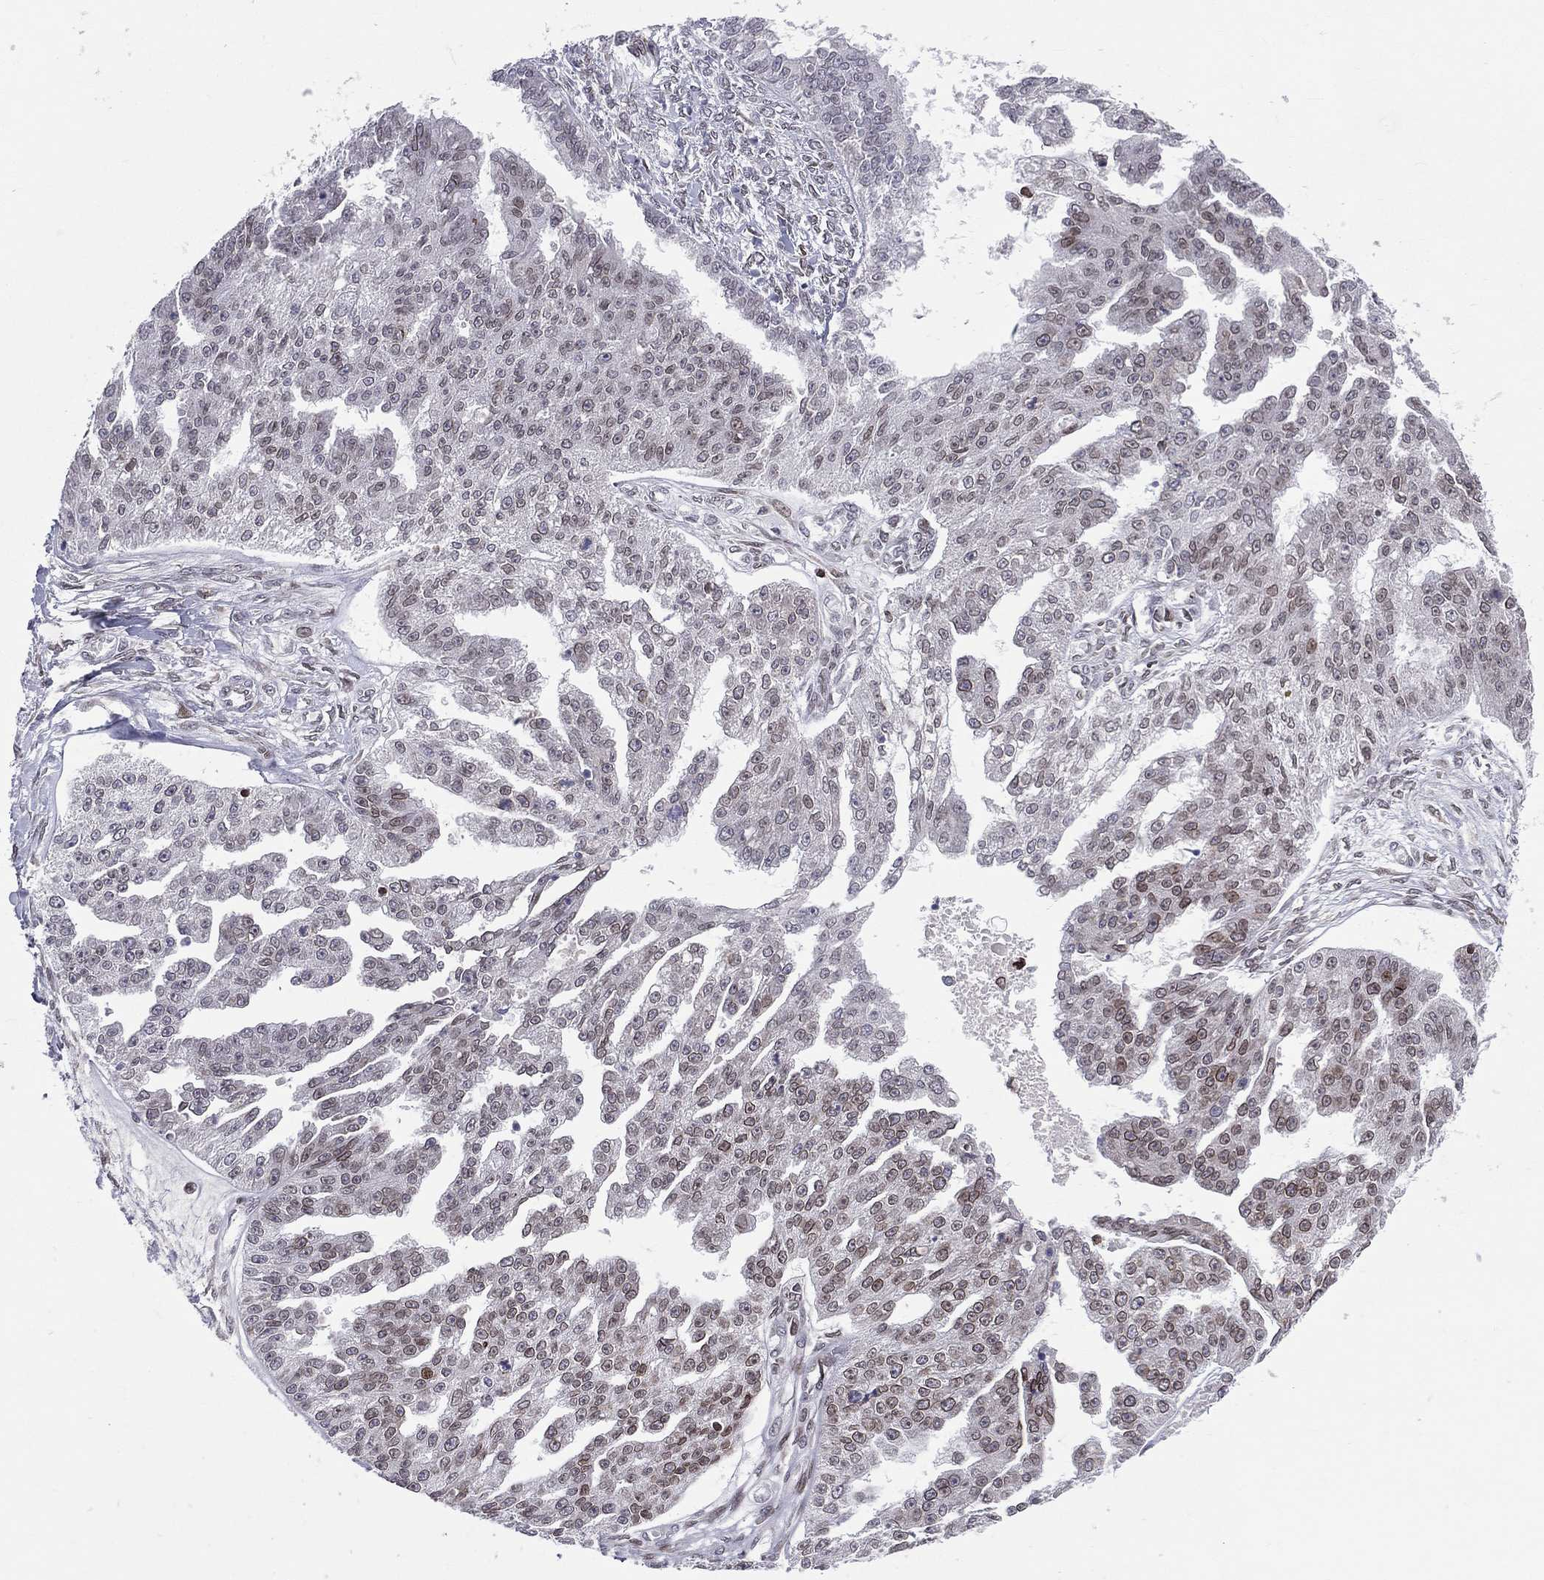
{"staining": {"intensity": "weak", "quantity": "25%-75%", "location": "nuclear"}, "tissue": "ovarian cancer", "cell_type": "Tumor cells", "image_type": "cancer", "snomed": [{"axis": "morphology", "description": "Cystadenocarcinoma, serous, NOS"}, {"axis": "topography", "description": "Ovary"}], "caption": "Immunohistochemistry (IHC) (DAB) staining of ovarian cancer (serous cystadenocarcinoma) shows weak nuclear protein positivity in approximately 25%-75% of tumor cells.", "gene": "DBF4B", "patient": {"sex": "female", "age": 58}}